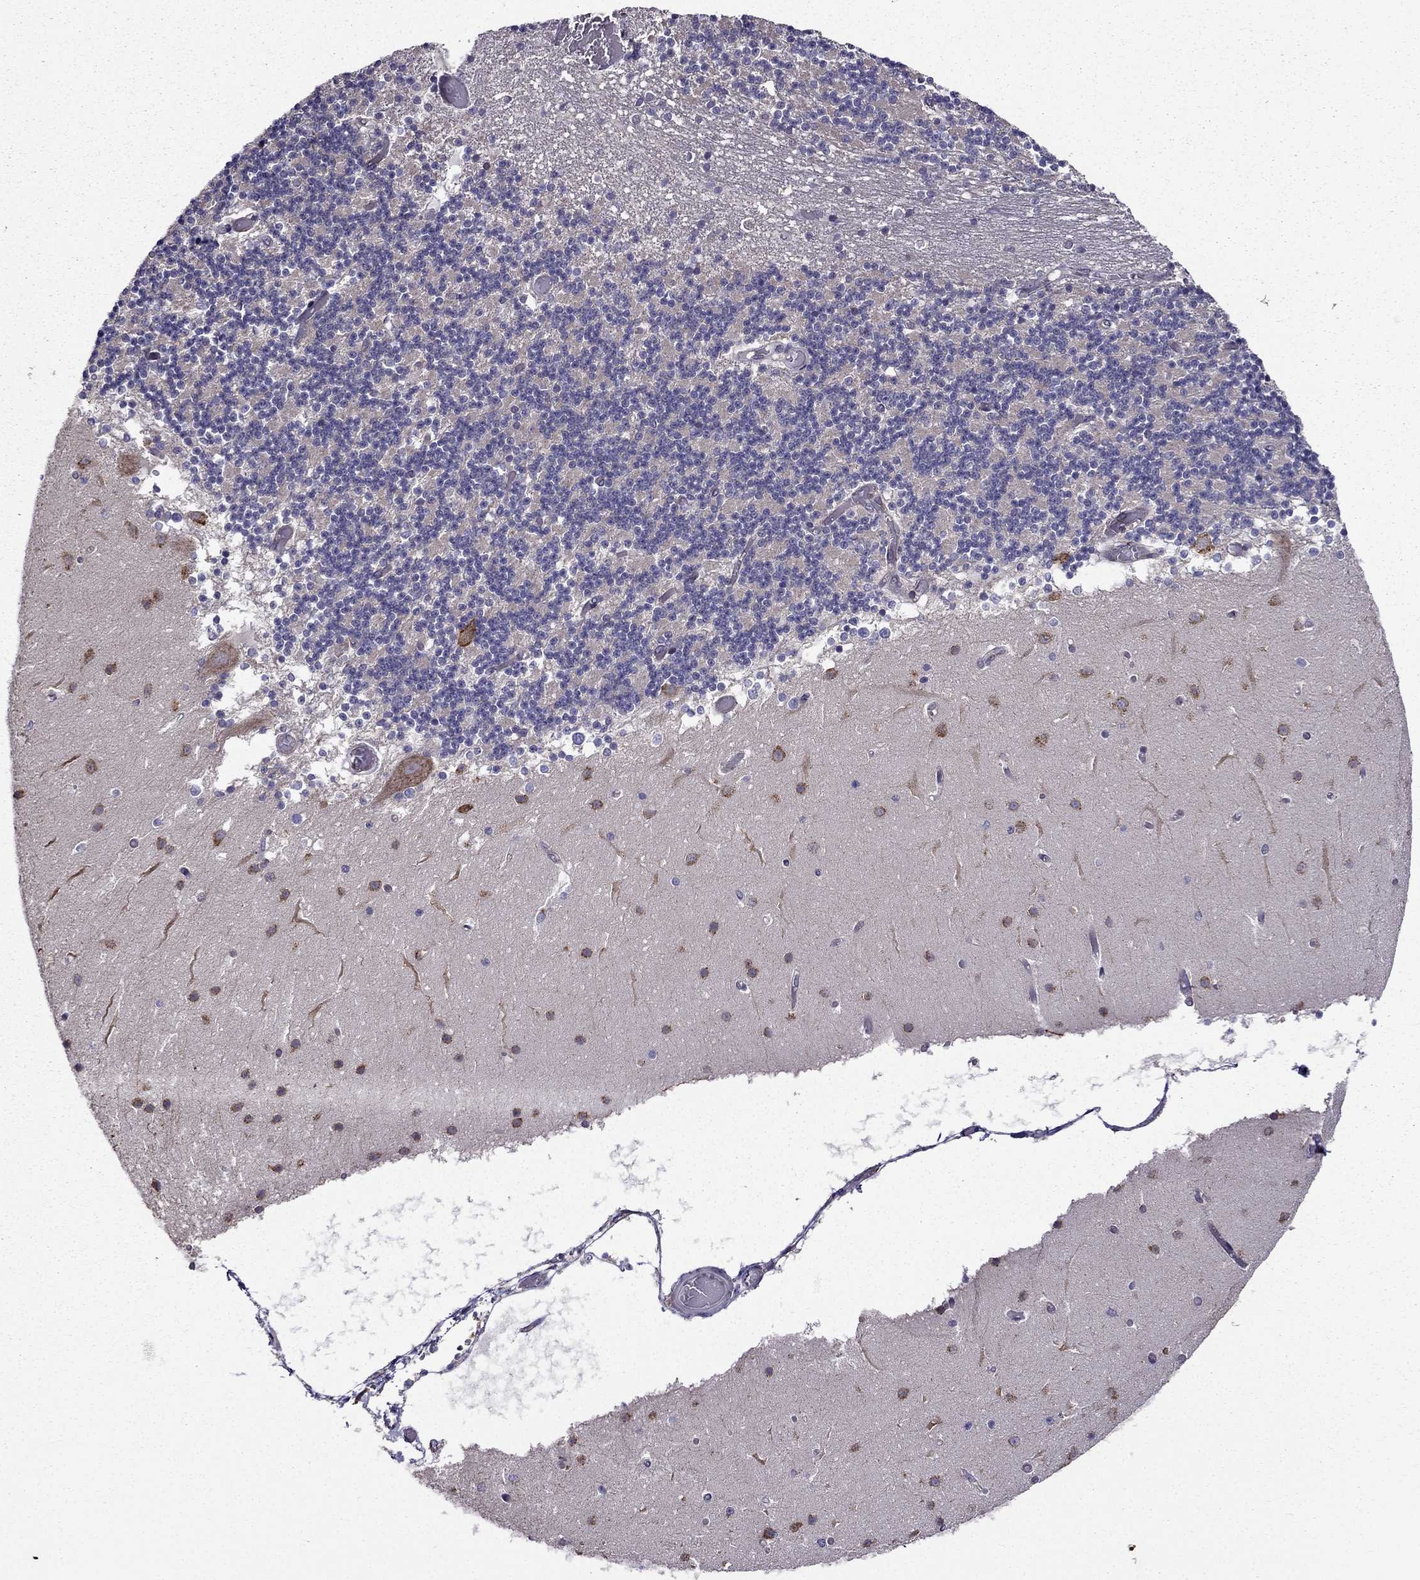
{"staining": {"intensity": "negative", "quantity": "none", "location": "none"}, "tissue": "cerebellum", "cell_type": "Cells in granular layer", "image_type": "normal", "snomed": [{"axis": "morphology", "description": "Normal tissue, NOS"}, {"axis": "topography", "description": "Cerebellum"}], "caption": "Immunohistochemical staining of benign cerebellum demonstrates no significant expression in cells in granular layer.", "gene": "ARHGEF28", "patient": {"sex": "female", "age": 28}}